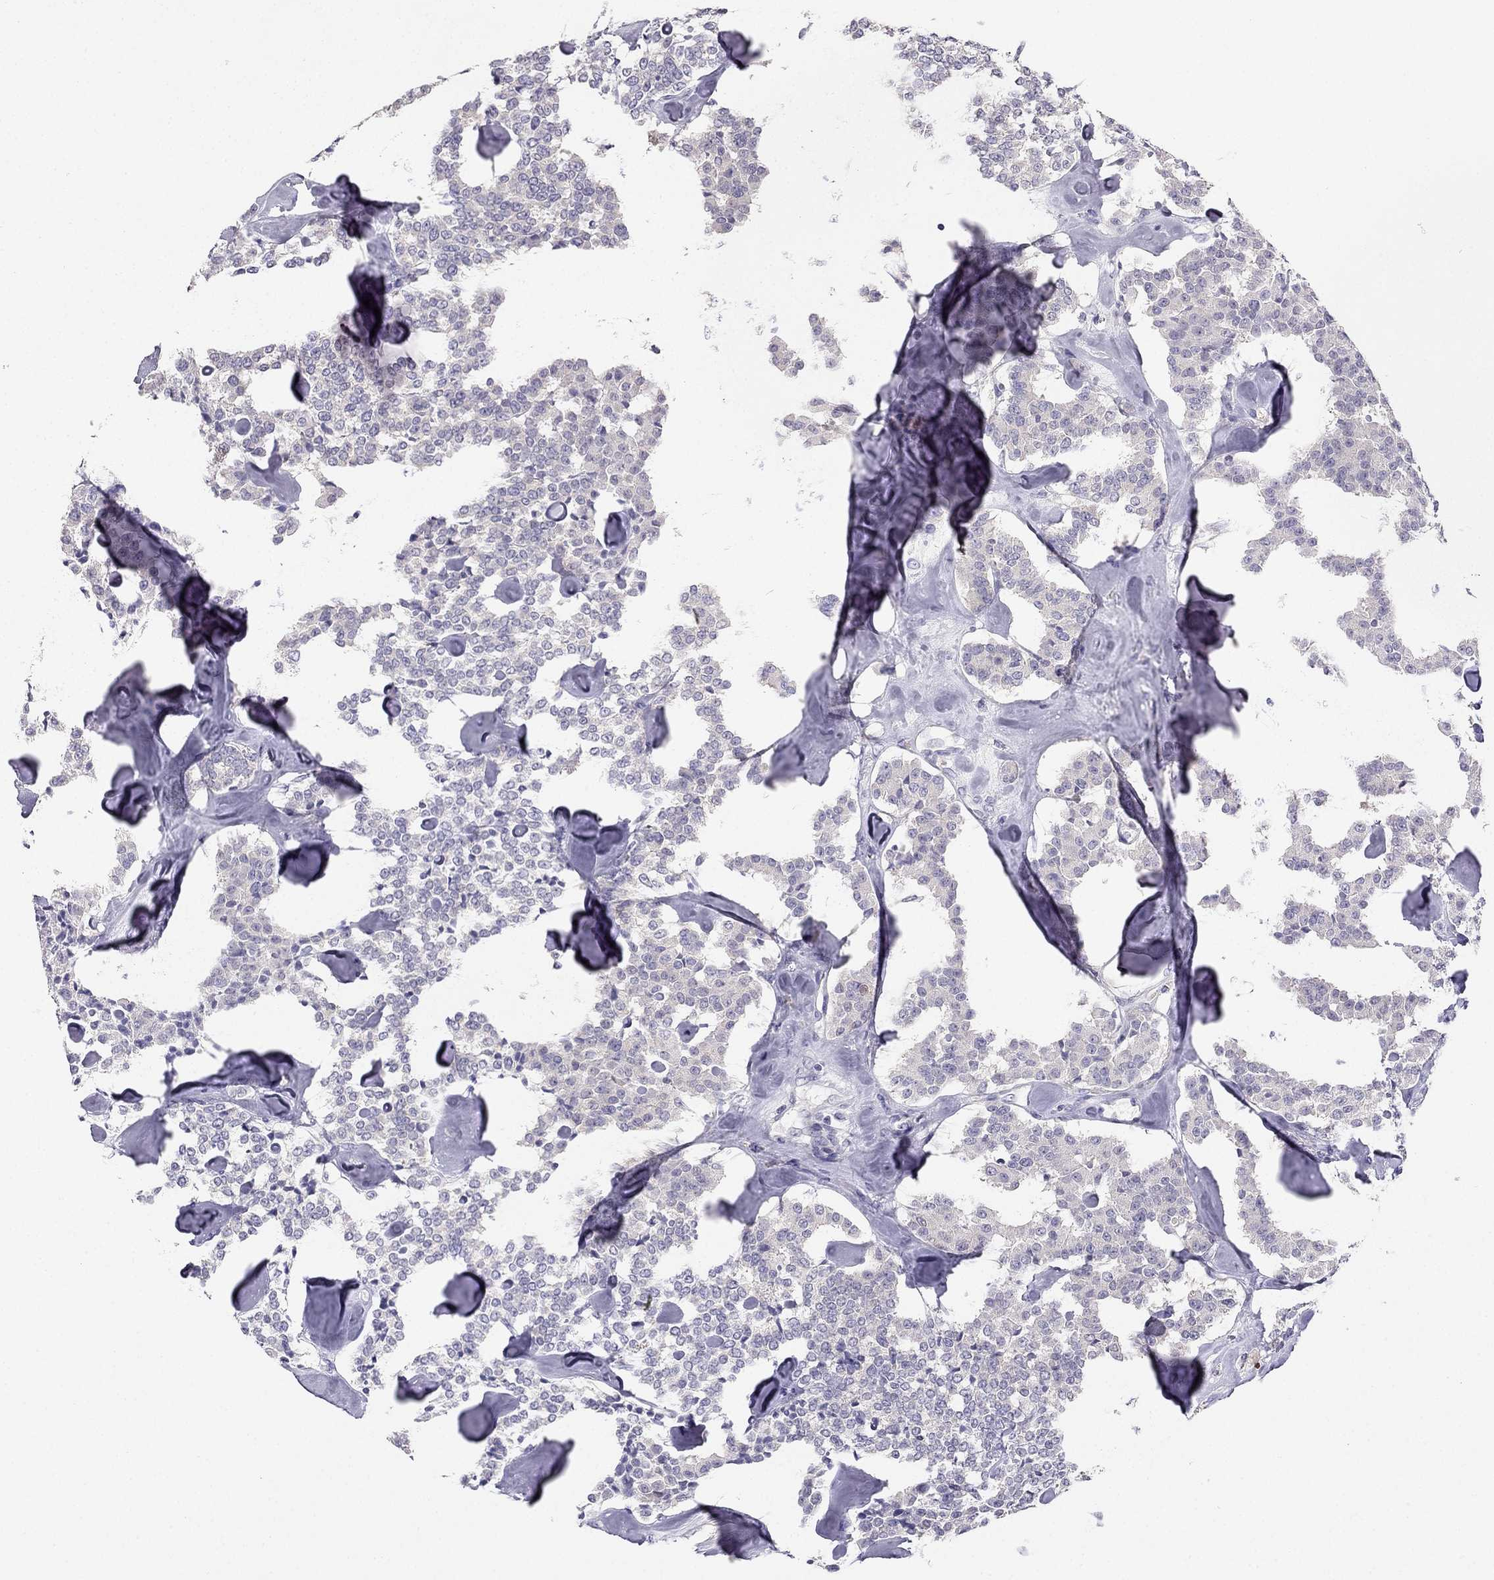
{"staining": {"intensity": "negative", "quantity": "none", "location": "none"}, "tissue": "carcinoid", "cell_type": "Tumor cells", "image_type": "cancer", "snomed": [{"axis": "morphology", "description": "Carcinoid, malignant, NOS"}, {"axis": "topography", "description": "Pancreas"}], "caption": "Carcinoid was stained to show a protein in brown. There is no significant expression in tumor cells.", "gene": "RSPH14", "patient": {"sex": "male", "age": 41}}